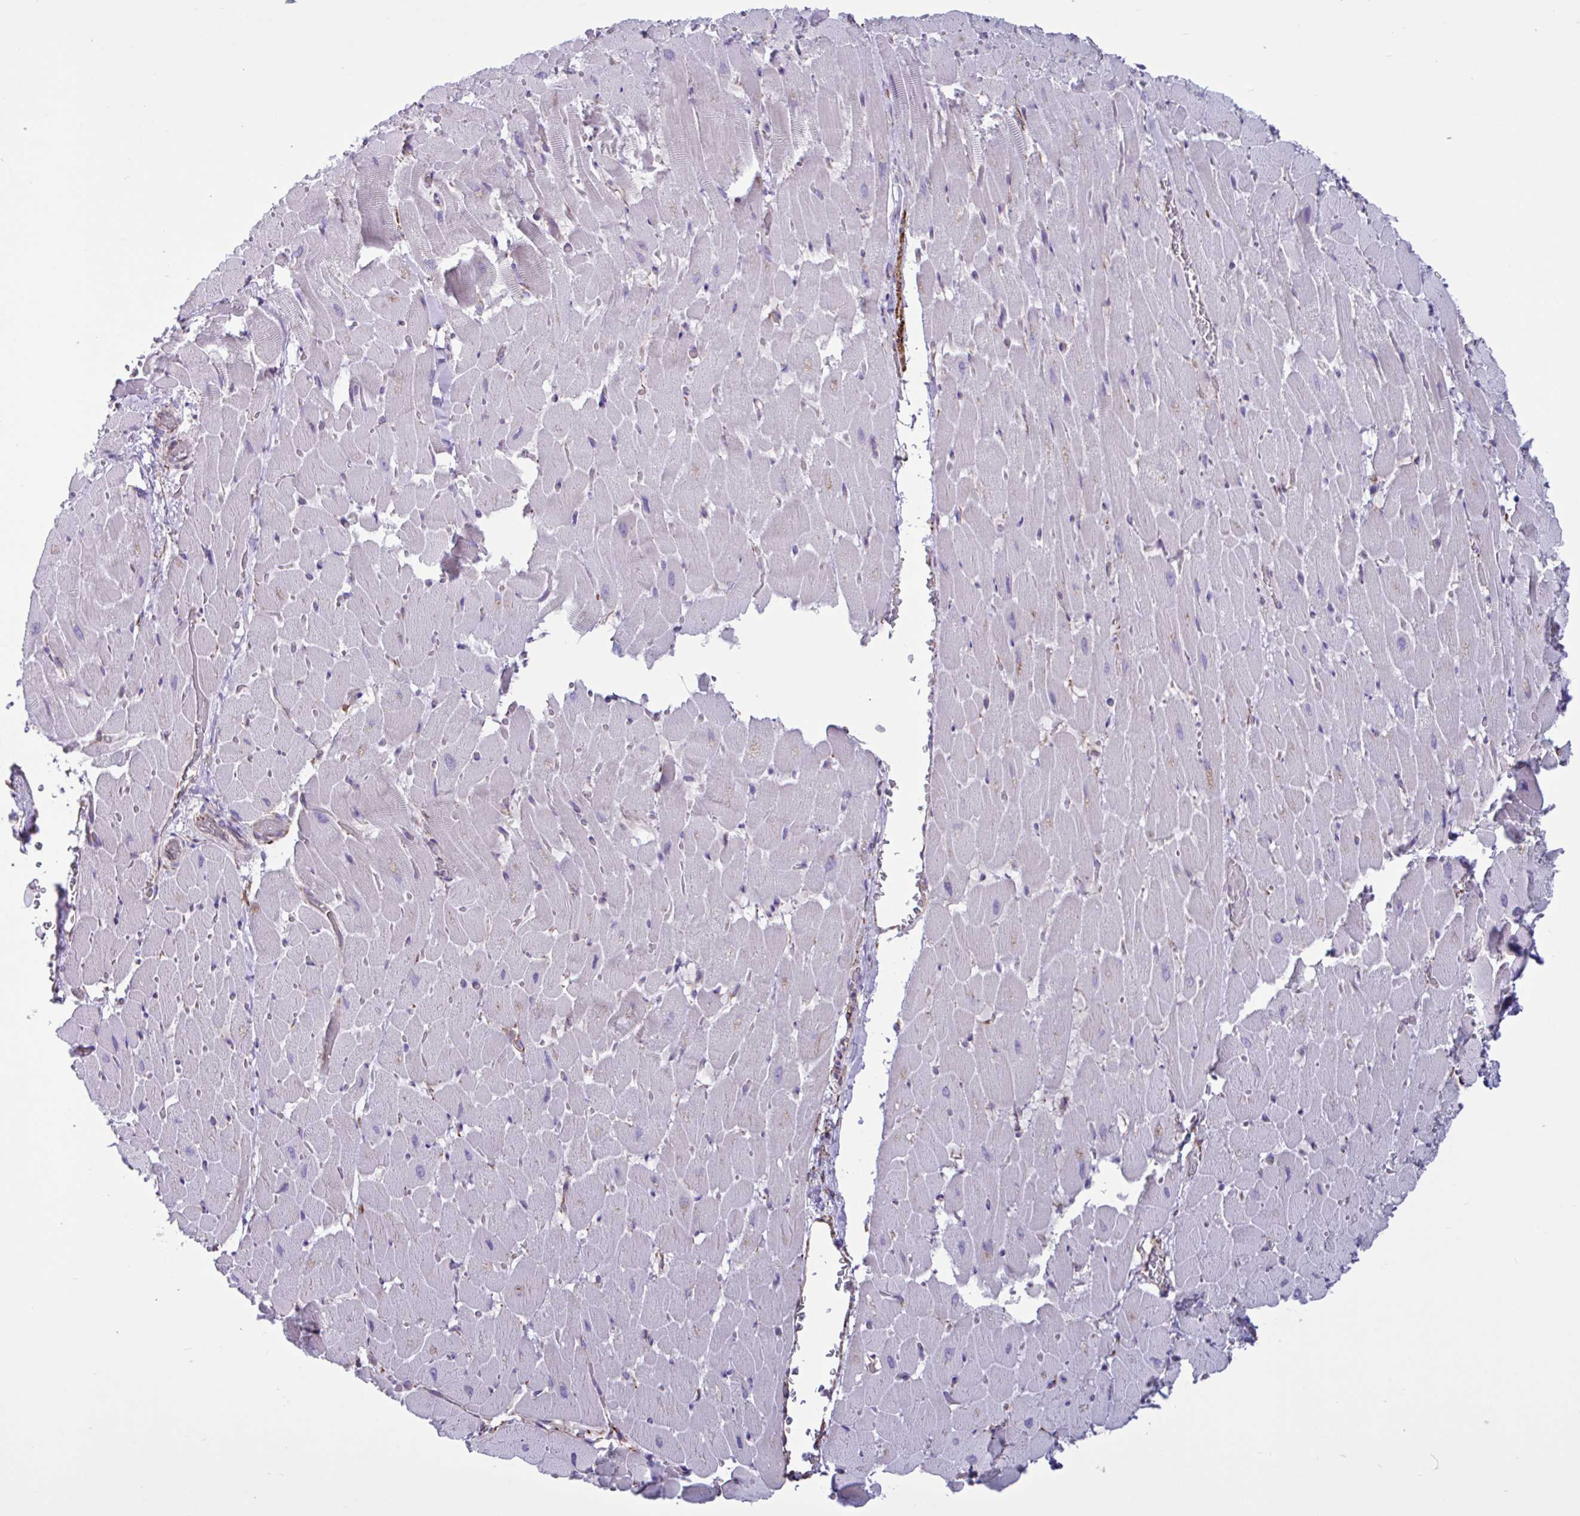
{"staining": {"intensity": "negative", "quantity": "none", "location": "none"}, "tissue": "heart muscle", "cell_type": "Cardiomyocytes", "image_type": "normal", "snomed": [{"axis": "morphology", "description": "Normal tissue, NOS"}, {"axis": "topography", "description": "Heart"}], "caption": "The immunohistochemistry (IHC) photomicrograph has no significant expression in cardiomyocytes of heart muscle. The staining was performed using DAB to visualize the protein expression in brown, while the nuclei were stained in blue with hematoxylin (Magnification: 20x).", "gene": "TMEM86B", "patient": {"sex": "male", "age": 37}}